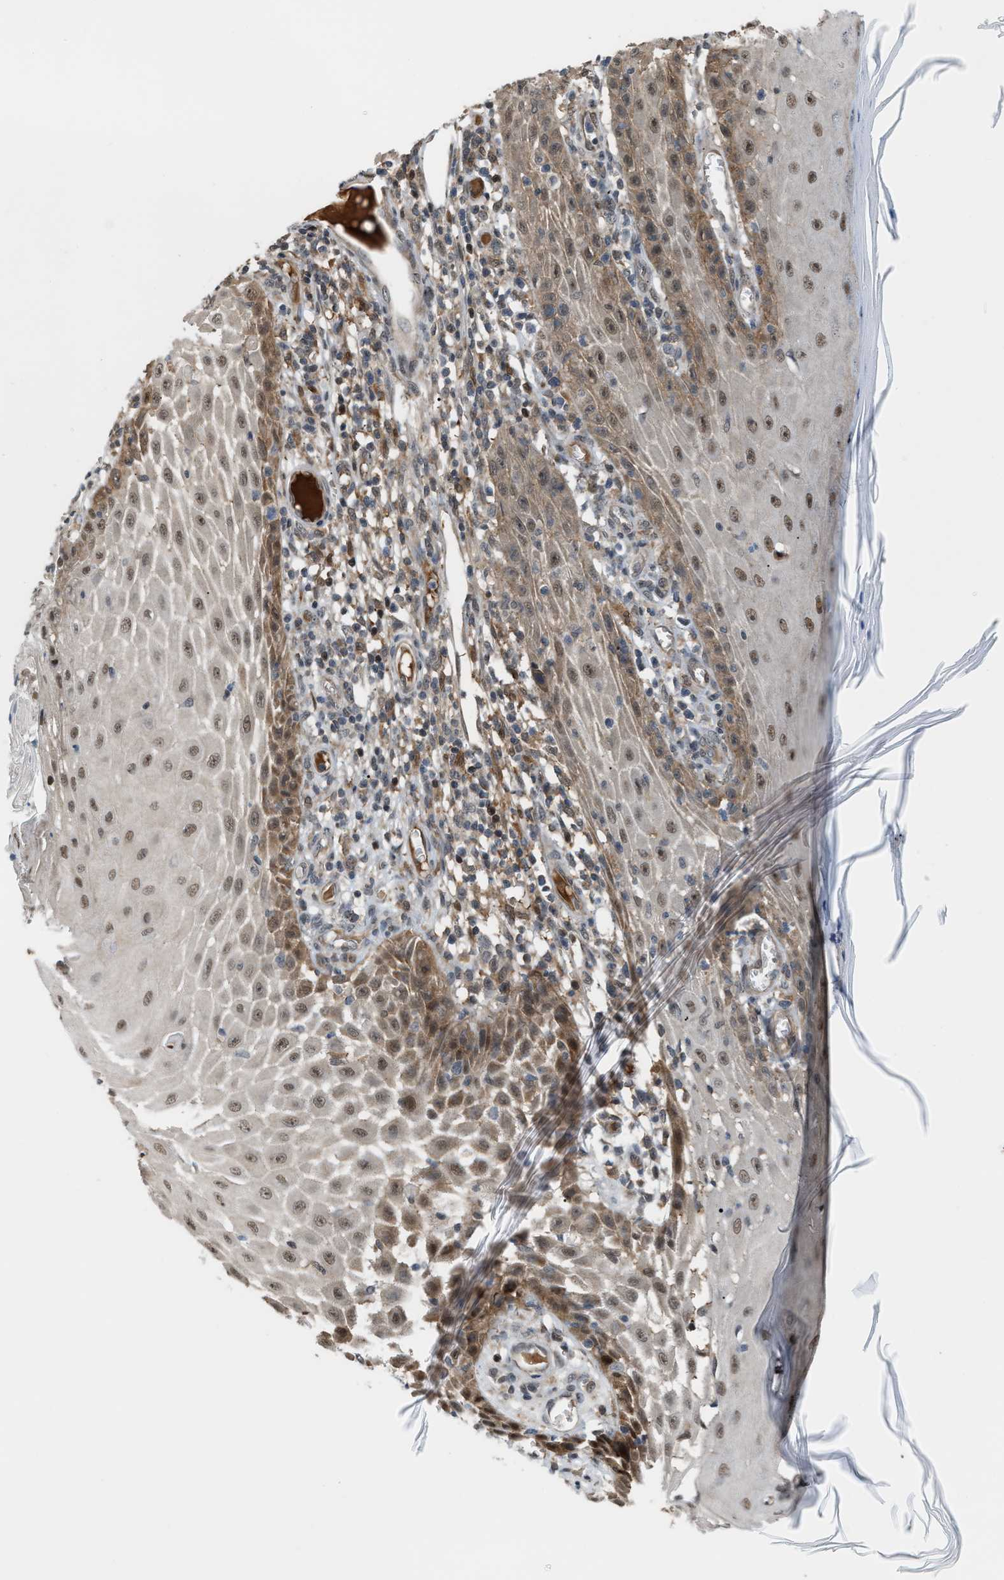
{"staining": {"intensity": "moderate", "quantity": ">75%", "location": "cytoplasmic/membranous,nuclear"}, "tissue": "skin cancer", "cell_type": "Tumor cells", "image_type": "cancer", "snomed": [{"axis": "morphology", "description": "Squamous cell carcinoma, NOS"}, {"axis": "topography", "description": "Skin"}], "caption": "A brown stain labels moderate cytoplasmic/membranous and nuclear positivity of a protein in skin squamous cell carcinoma tumor cells.", "gene": "RFFL", "patient": {"sex": "female", "age": 73}}